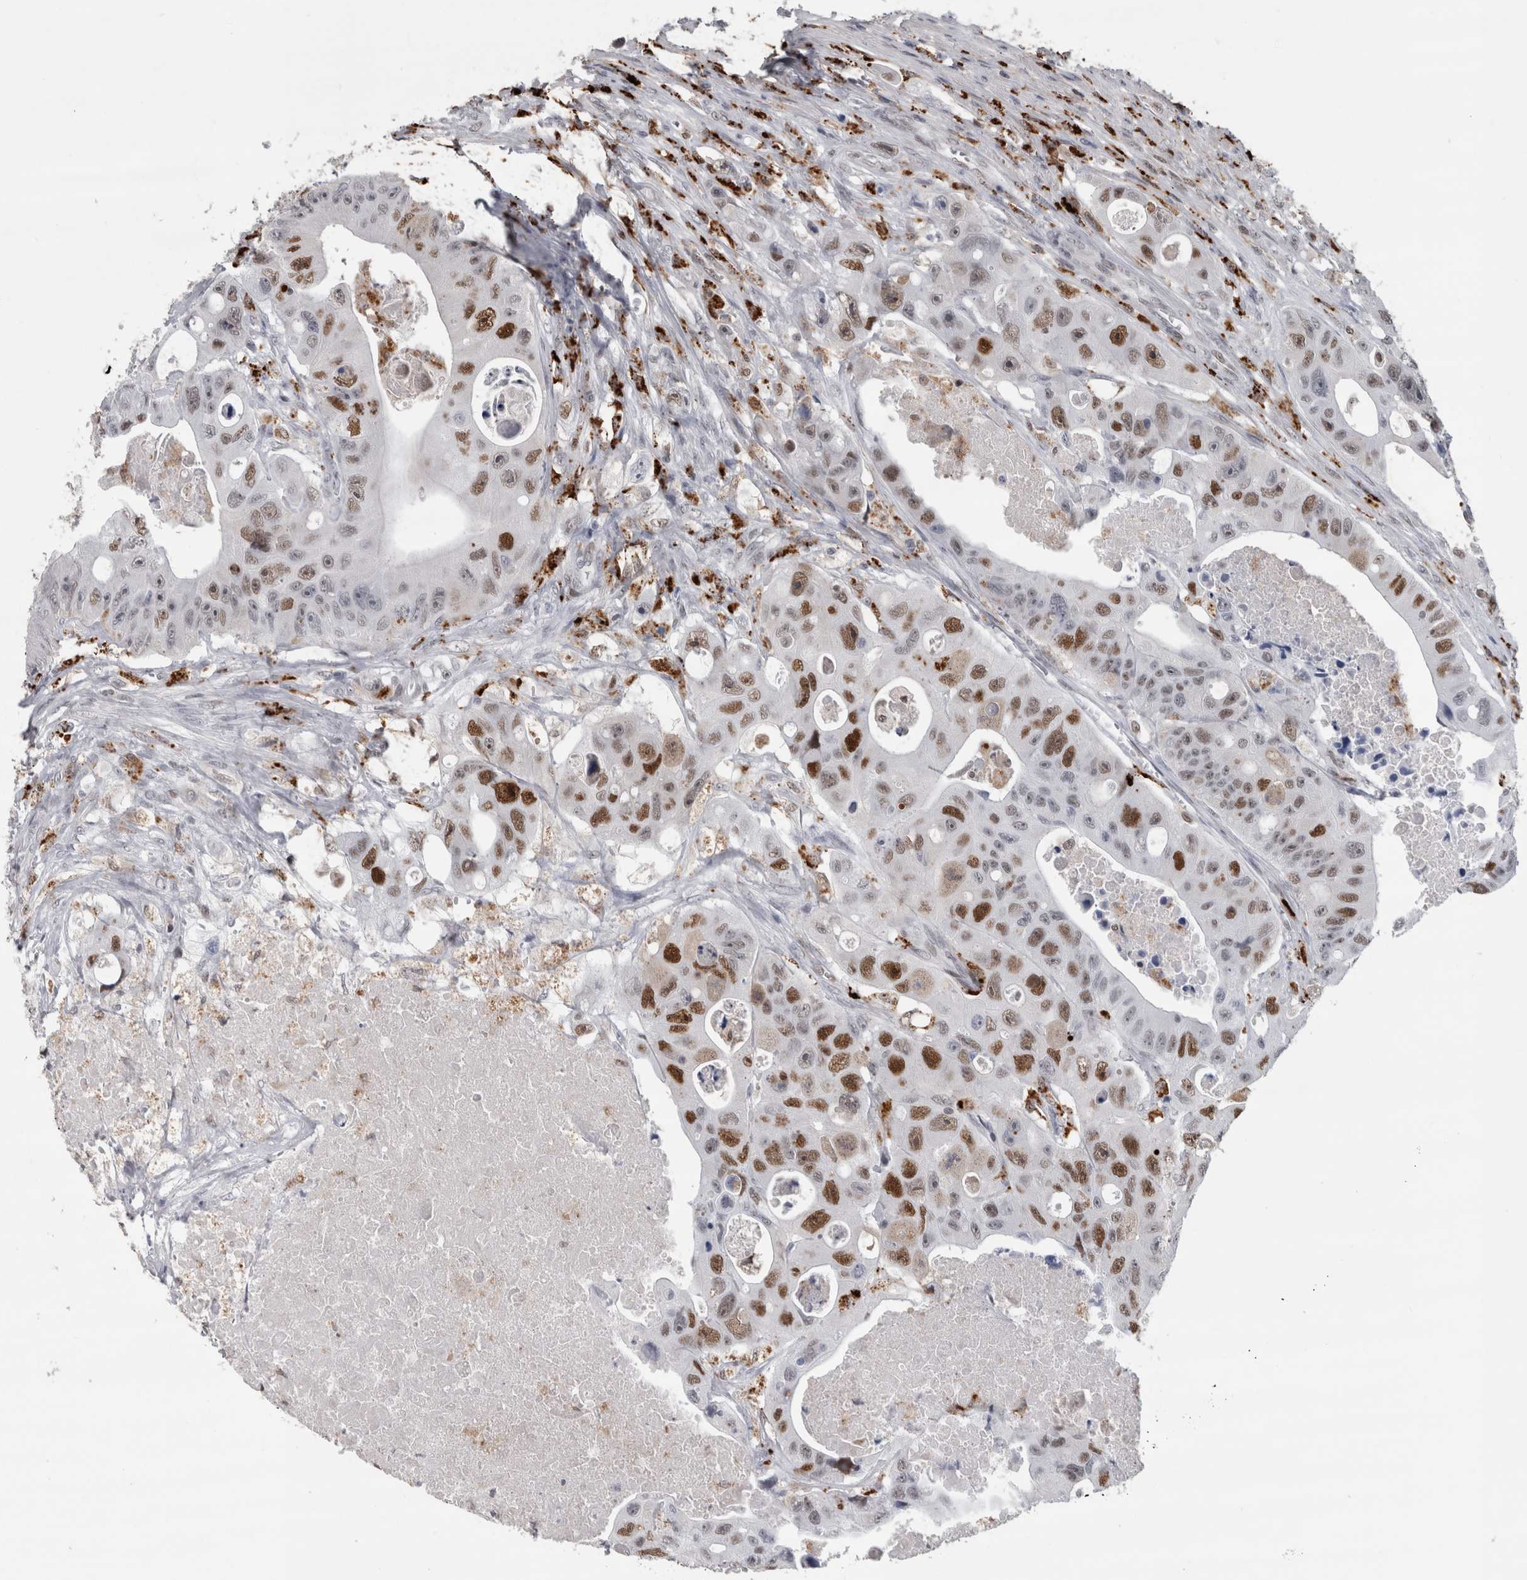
{"staining": {"intensity": "moderate", "quantity": "<25%", "location": "nuclear"}, "tissue": "colorectal cancer", "cell_type": "Tumor cells", "image_type": "cancer", "snomed": [{"axis": "morphology", "description": "Adenocarcinoma, NOS"}, {"axis": "topography", "description": "Colon"}], "caption": "About <25% of tumor cells in human colorectal cancer (adenocarcinoma) exhibit moderate nuclear protein staining as visualized by brown immunohistochemical staining.", "gene": "POLD2", "patient": {"sex": "female", "age": 46}}